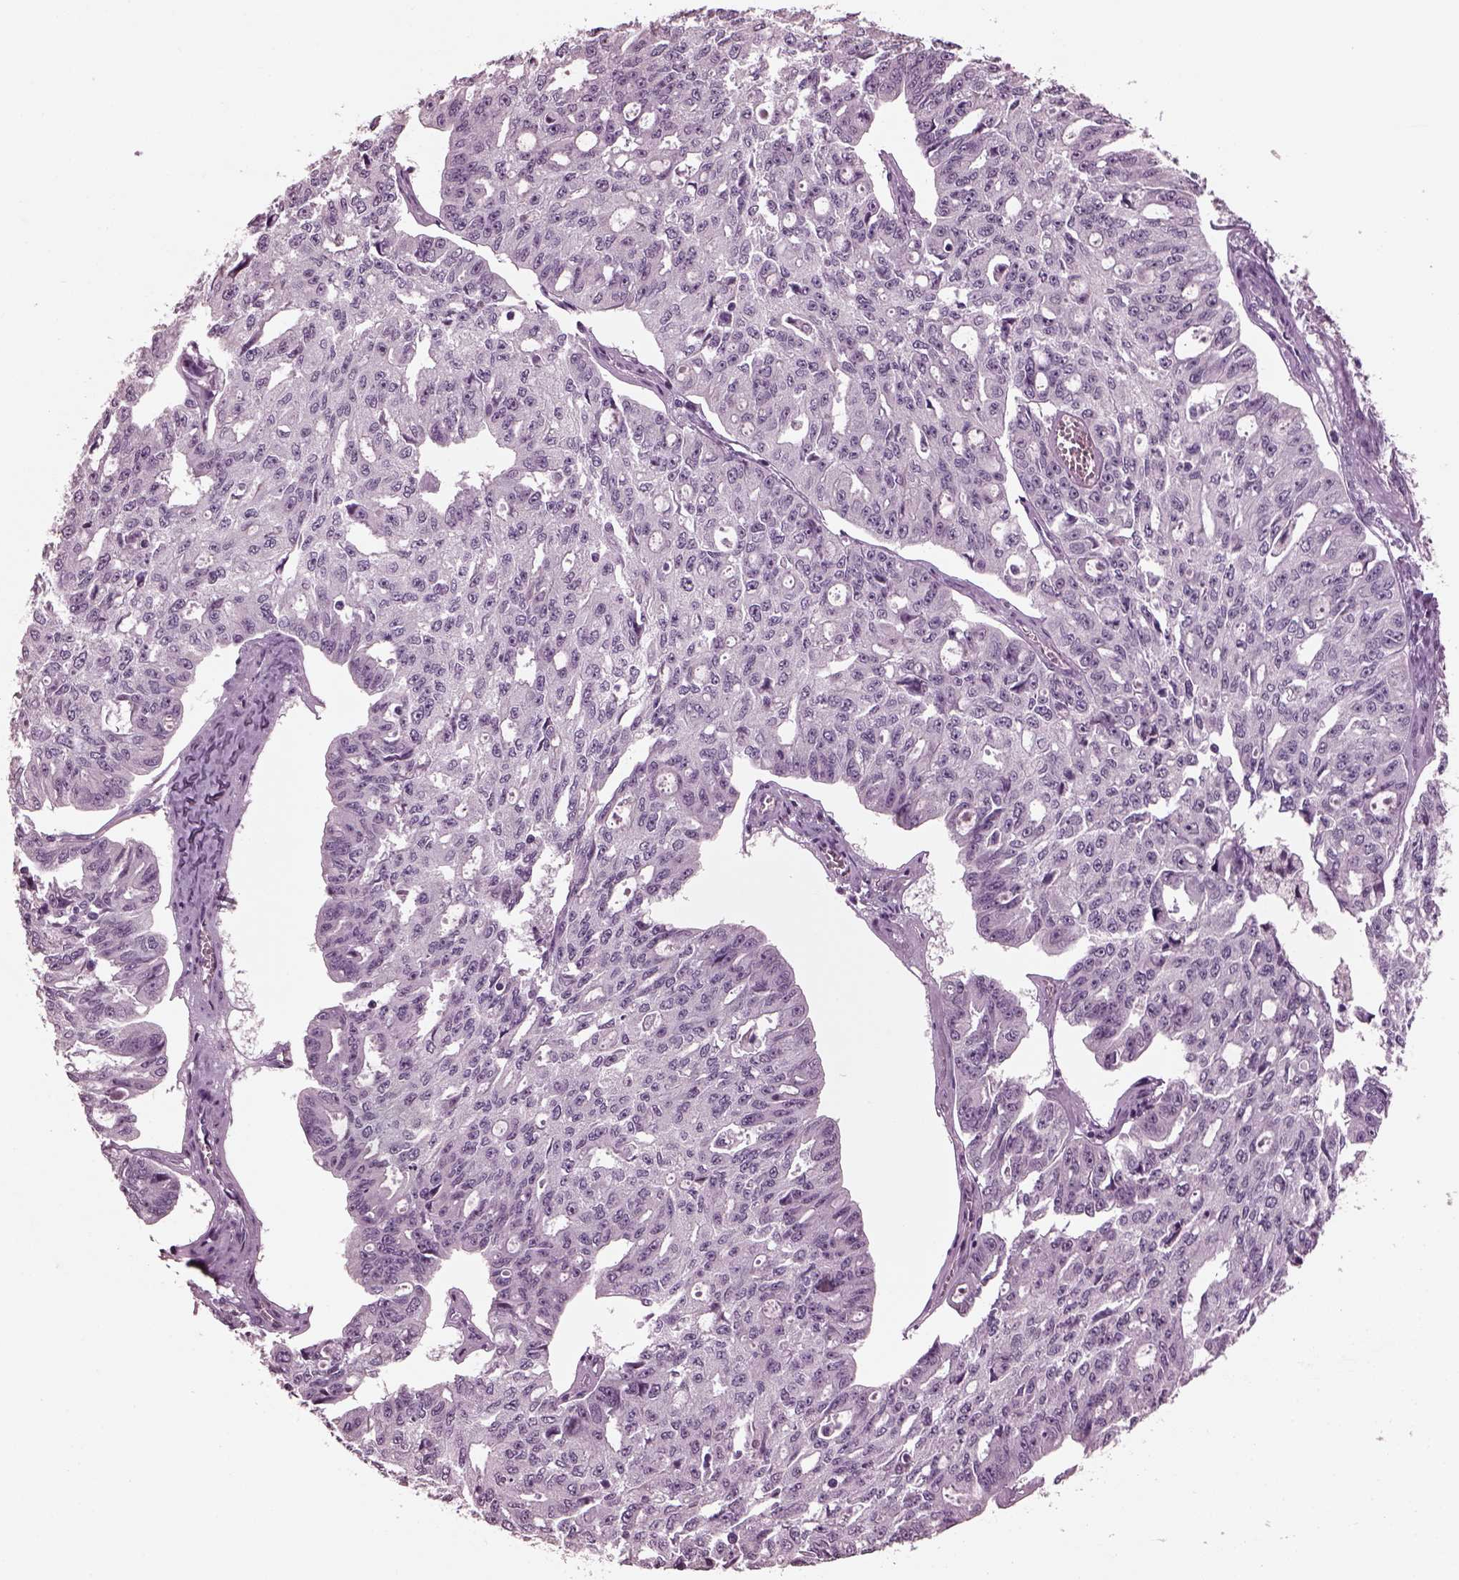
{"staining": {"intensity": "negative", "quantity": "none", "location": "none"}, "tissue": "ovarian cancer", "cell_type": "Tumor cells", "image_type": "cancer", "snomed": [{"axis": "morphology", "description": "Carcinoma, endometroid"}, {"axis": "topography", "description": "Ovary"}], "caption": "DAB immunohistochemical staining of endometroid carcinoma (ovarian) demonstrates no significant positivity in tumor cells.", "gene": "MIB2", "patient": {"sex": "female", "age": 65}}